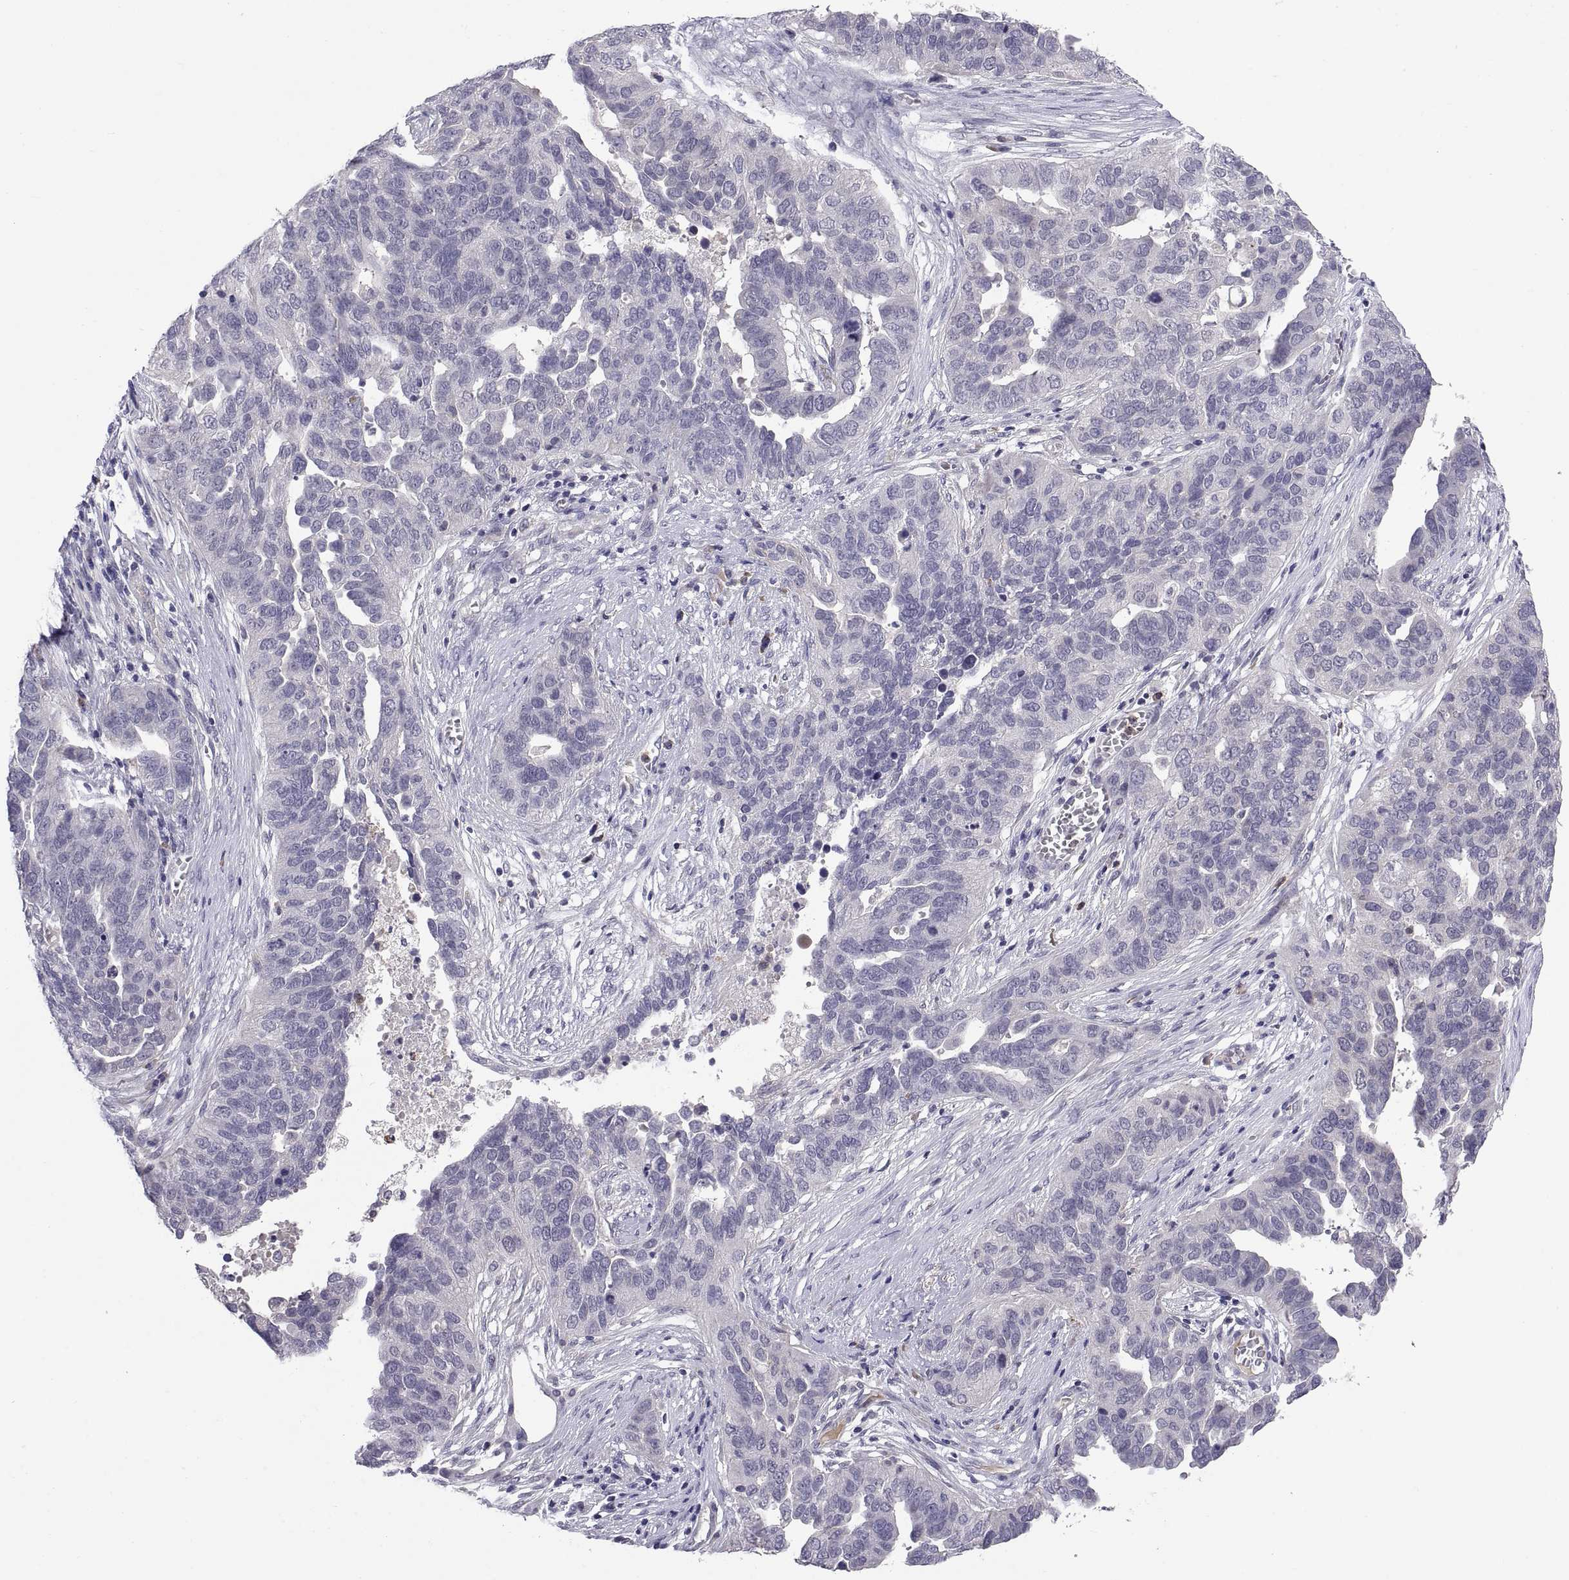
{"staining": {"intensity": "negative", "quantity": "none", "location": "none"}, "tissue": "ovarian cancer", "cell_type": "Tumor cells", "image_type": "cancer", "snomed": [{"axis": "morphology", "description": "Carcinoma, endometroid"}, {"axis": "topography", "description": "Soft tissue"}, {"axis": "topography", "description": "Ovary"}], "caption": "A high-resolution photomicrograph shows immunohistochemistry staining of ovarian cancer, which displays no significant expression in tumor cells.", "gene": "PKP1", "patient": {"sex": "female", "age": 52}}